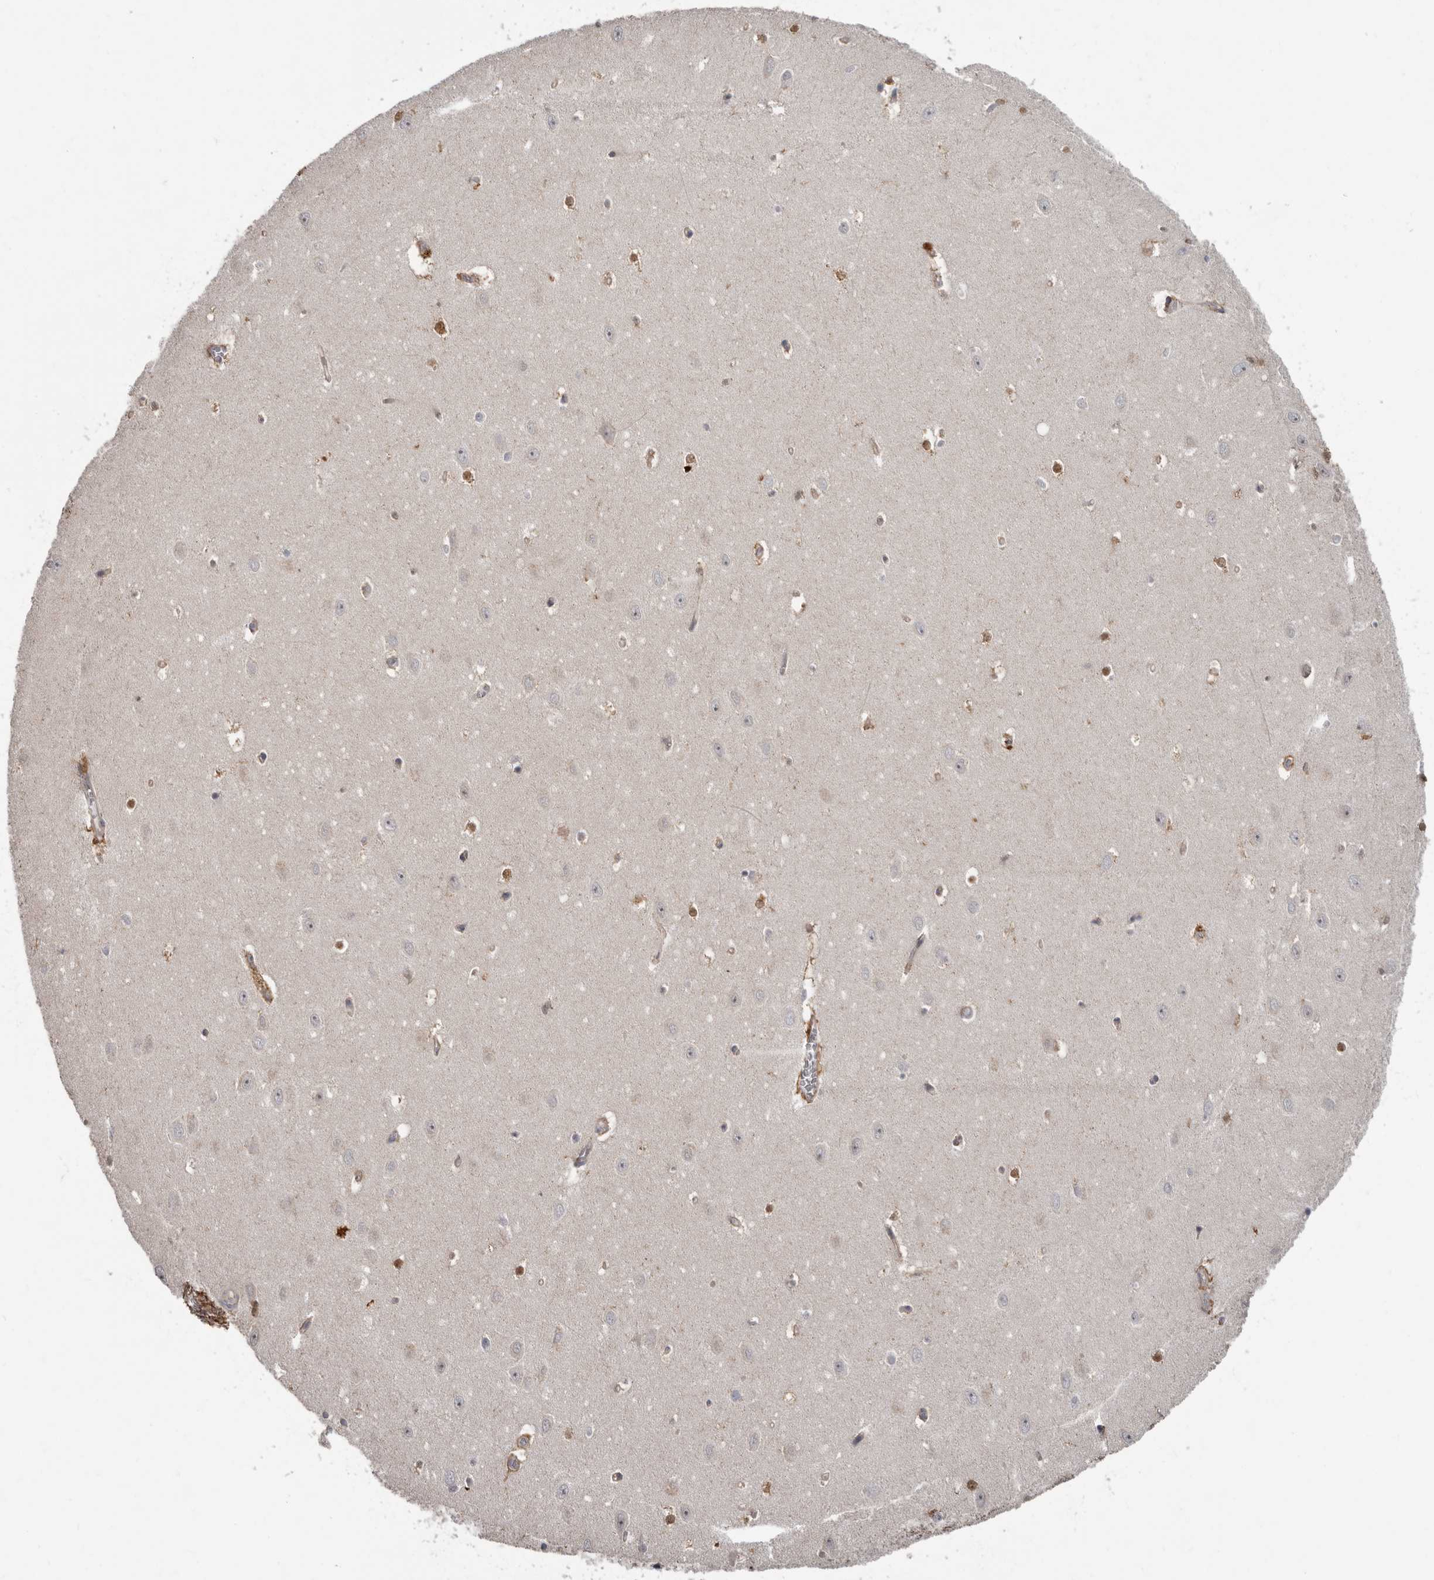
{"staining": {"intensity": "negative", "quantity": "none", "location": "none"}, "tissue": "hippocampus", "cell_type": "Glial cells", "image_type": "normal", "snomed": [{"axis": "morphology", "description": "Normal tissue, NOS"}, {"axis": "topography", "description": "Hippocampus"}], "caption": "Protein analysis of unremarkable hippocampus displays no significant expression in glial cells. (Brightfield microscopy of DAB IHC at high magnification).", "gene": "FGFR4", "patient": {"sex": "female", "age": 64}}